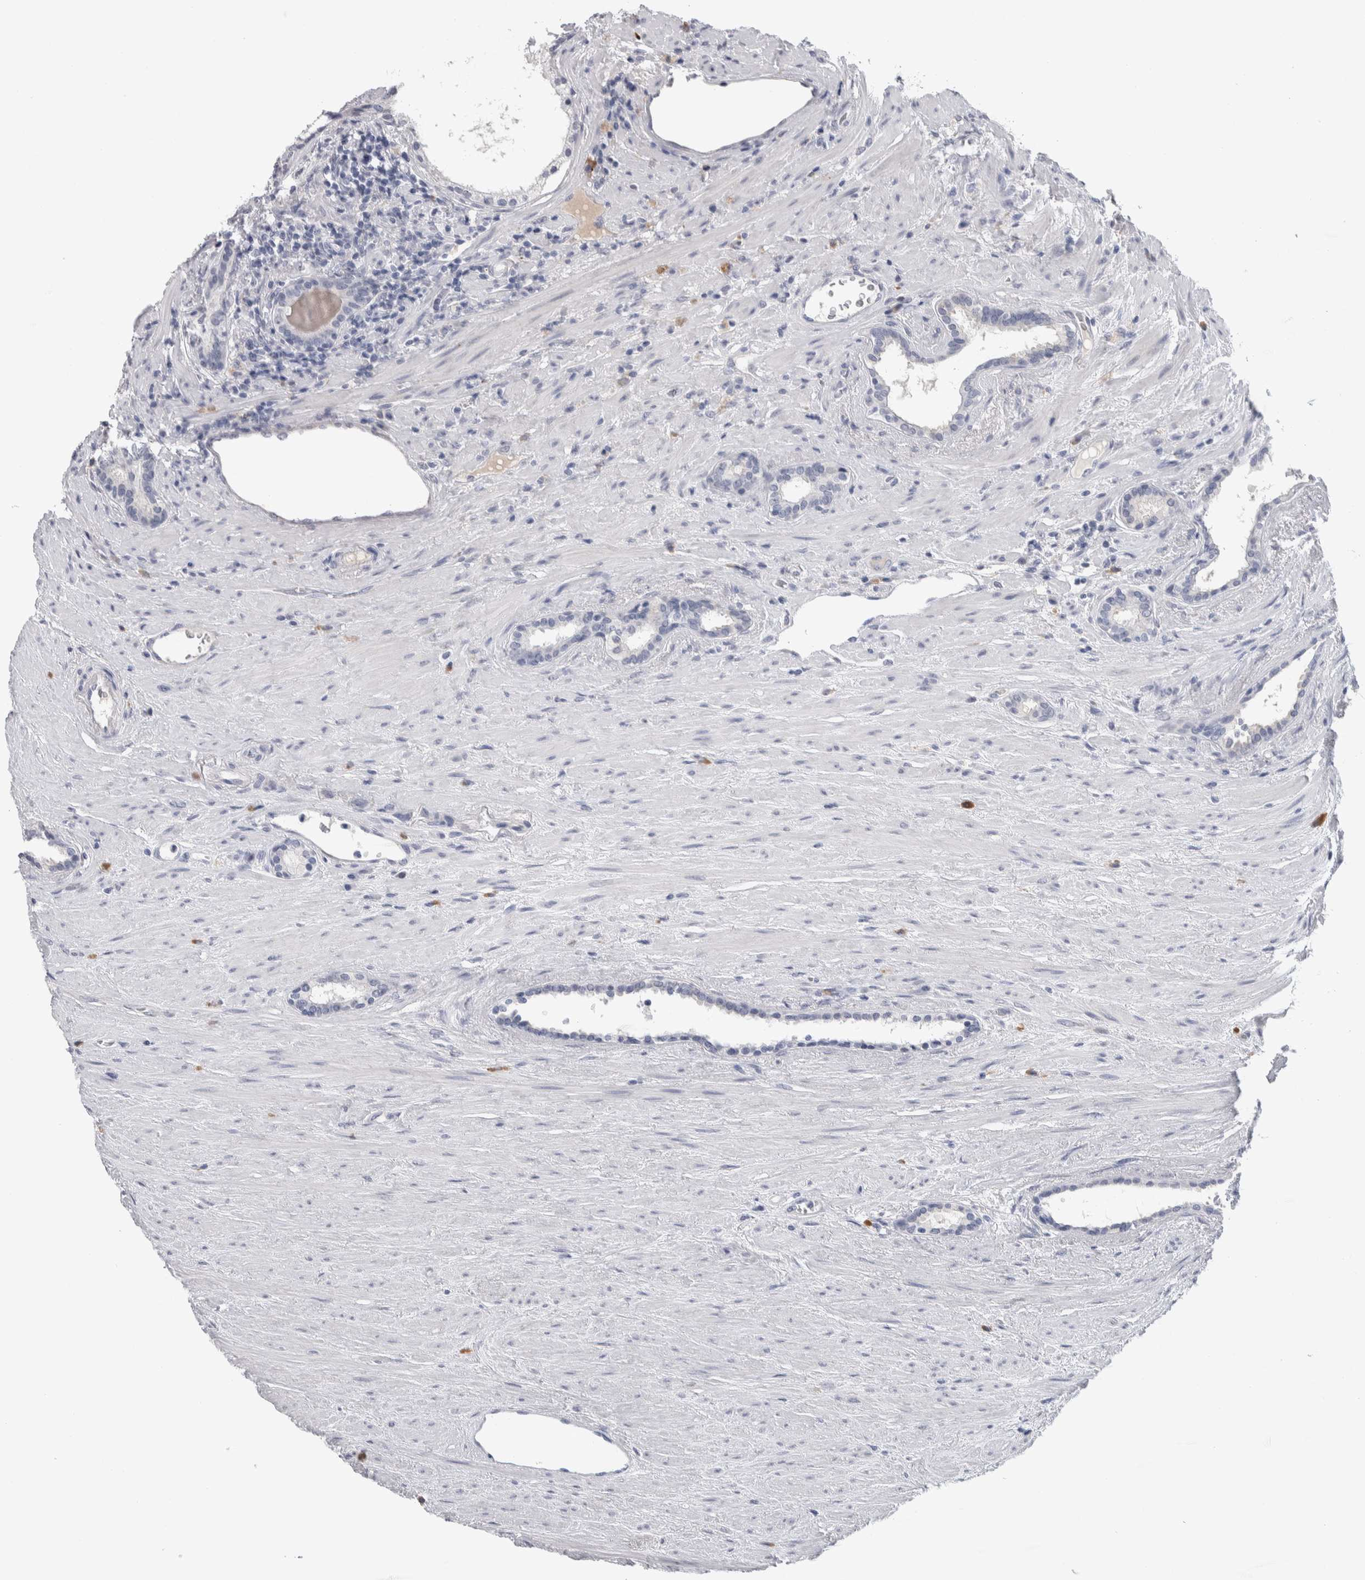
{"staining": {"intensity": "negative", "quantity": "none", "location": "none"}, "tissue": "prostate cancer", "cell_type": "Tumor cells", "image_type": "cancer", "snomed": [{"axis": "morphology", "description": "Adenocarcinoma, High grade"}, {"axis": "topography", "description": "Prostate"}], "caption": "The immunohistochemistry (IHC) image has no significant expression in tumor cells of prostate cancer tissue. (DAB (3,3'-diaminobenzidine) immunohistochemistry with hematoxylin counter stain).", "gene": "TMEM102", "patient": {"sex": "male", "age": 71}}